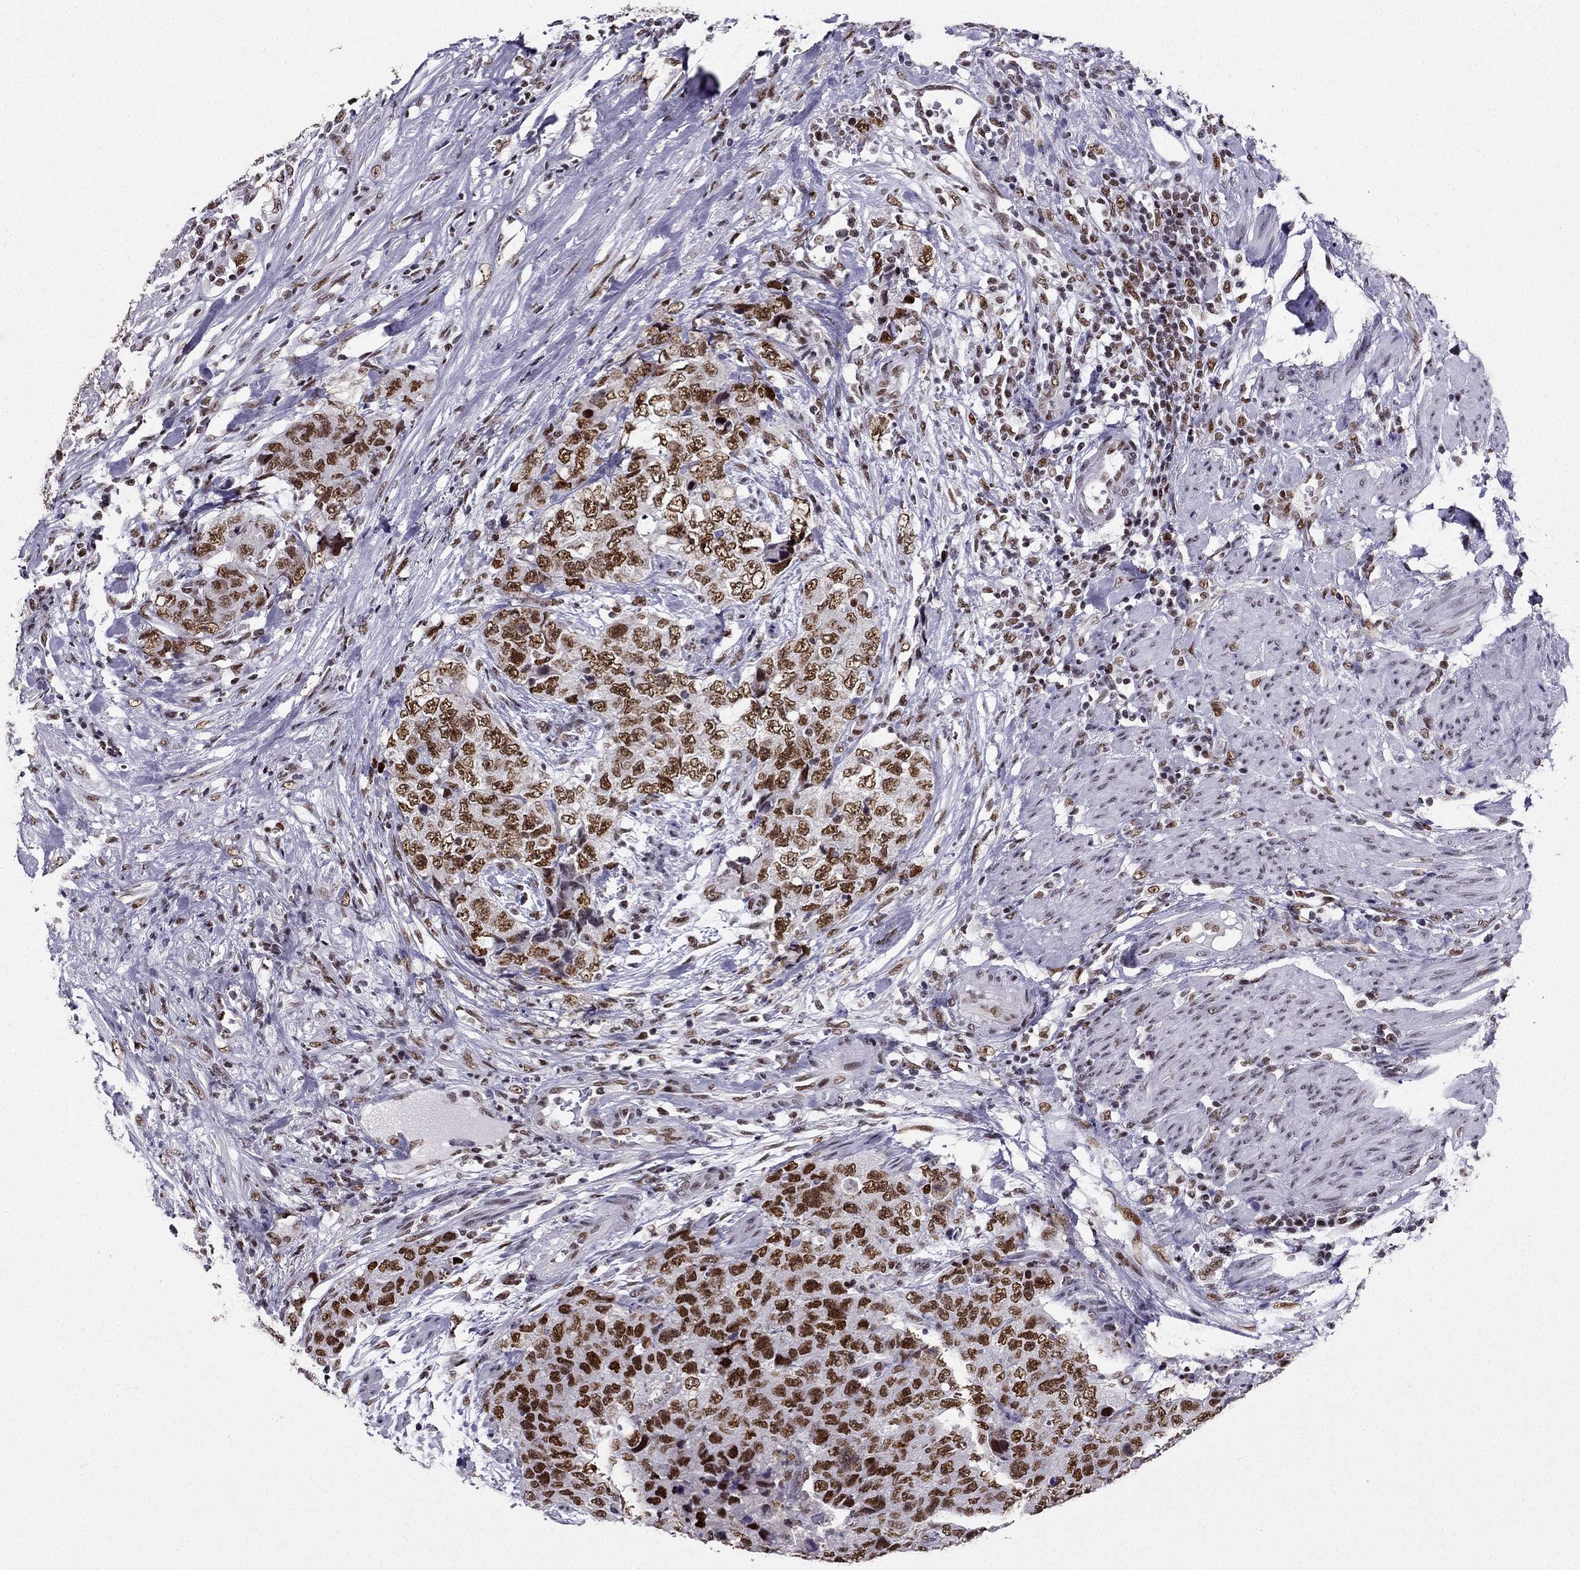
{"staining": {"intensity": "strong", "quantity": ">75%", "location": "nuclear"}, "tissue": "urothelial cancer", "cell_type": "Tumor cells", "image_type": "cancer", "snomed": [{"axis": "morphology", "description": "Urothelial carcinoma, High grade"}, {"axis": "topography", "description": "Urinary bladder"}], "caption": "Urothelial carcinoma (high-grade) stained for a protein reveals strong nuclear positivity in tumor cells. (DAB (3,3'-diaminobenzidine) = brown stain, brightfield microscopy at high magnification).", "gene": "ZNF420", "patient": {"sex": "female", "age": 78}}